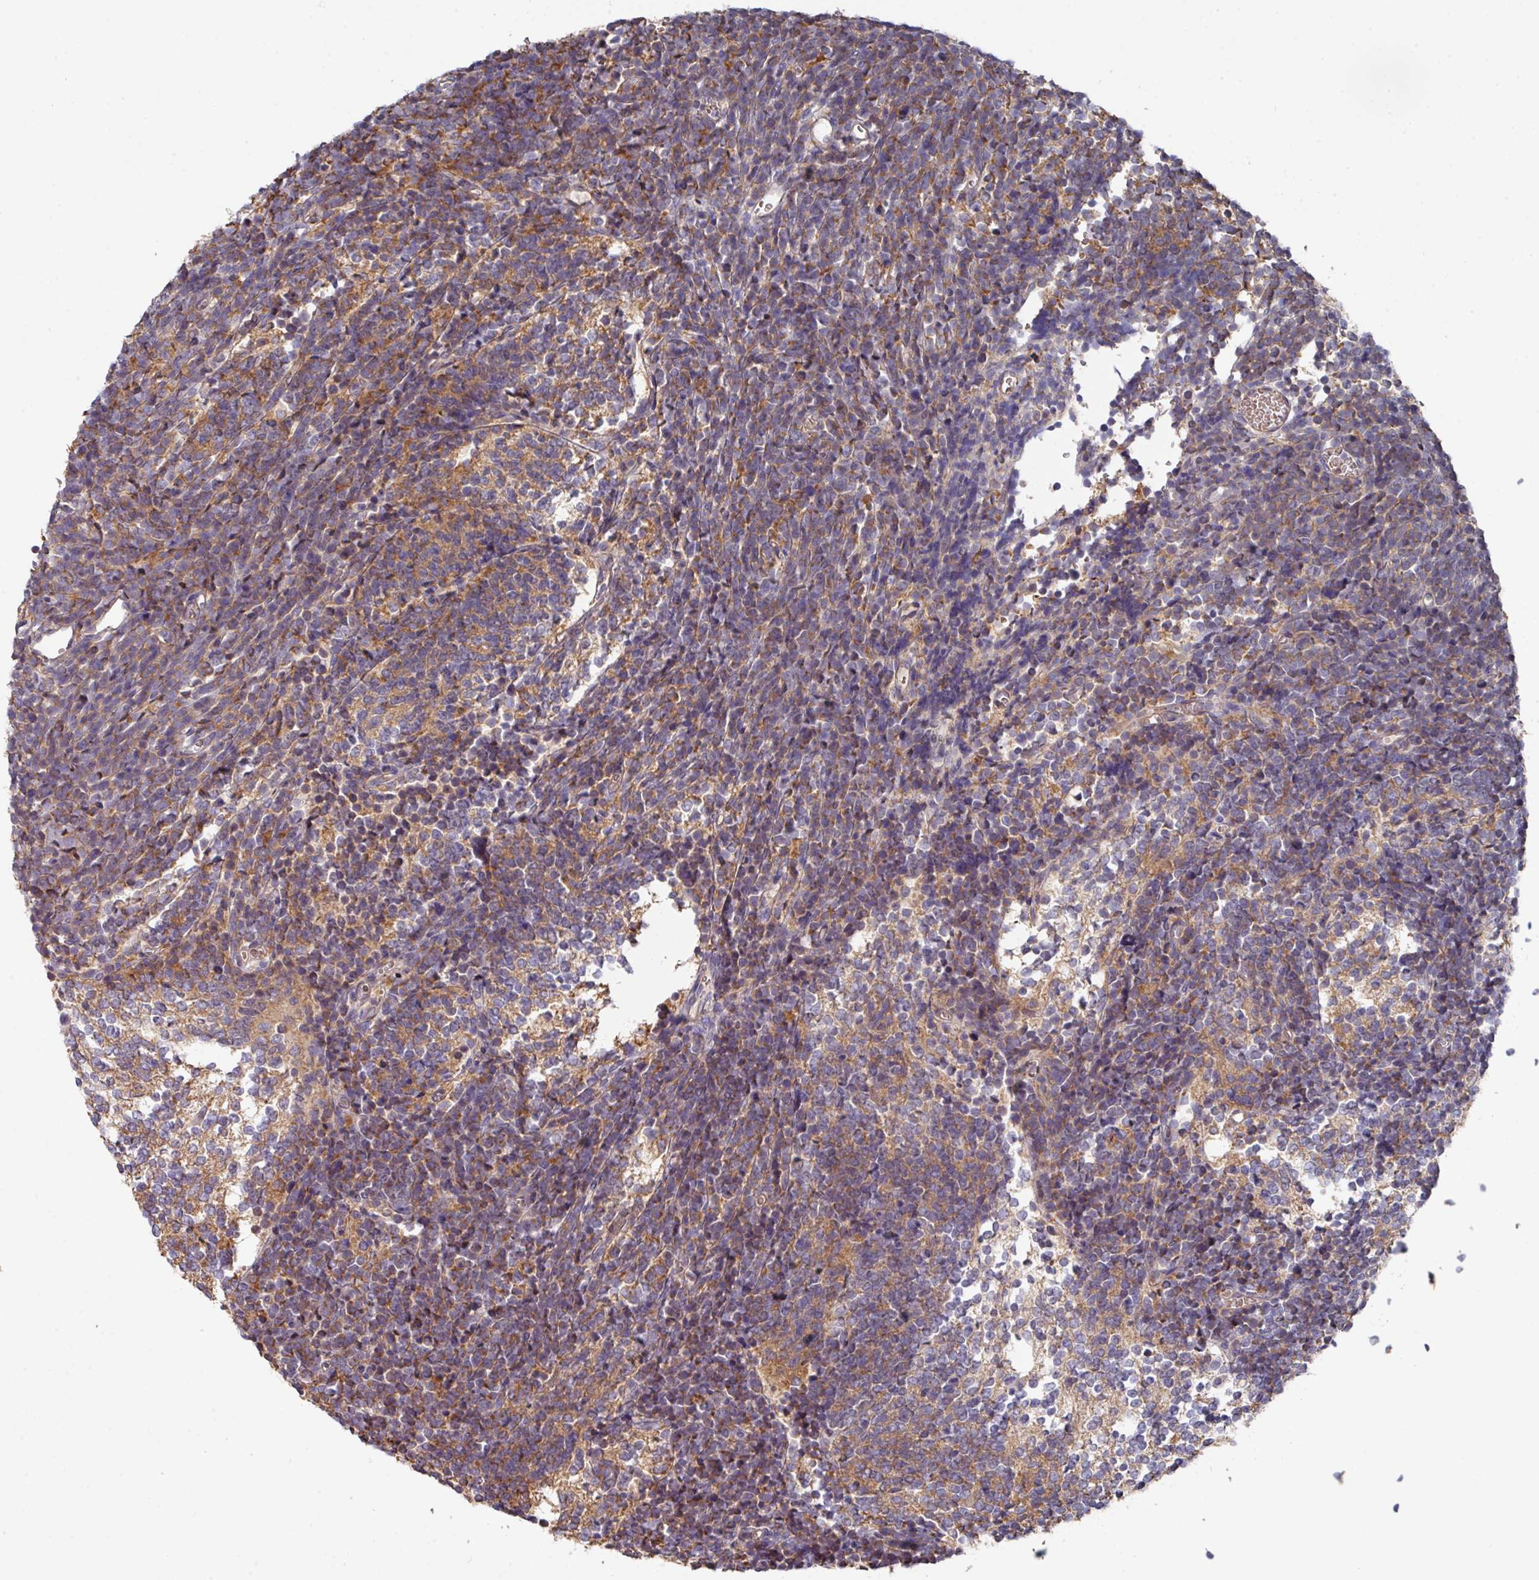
{"staining": {"intensity": "moderate", "quantity": "25%-75%", "location": "cytoplasmic/membranous"}, "tissue": "glioma", "cell_type": "Tumor cells", "image_type": "cancer", "snomed": [{"axis": "morphology", "description": "Glioma, malignant, Low grade"}, {"axis": "topography", "description": "Brain"}], "caption": "An image of human low-grade glioma (malignant) stained for a protein exhibits moderate cytoplasmic/membranous brown staining in tumor cells. The protein is shown in brown color, while the nuclei are stained blue.", "gene": "PRR5", "patient": {"sex": "female", "age": 1}}